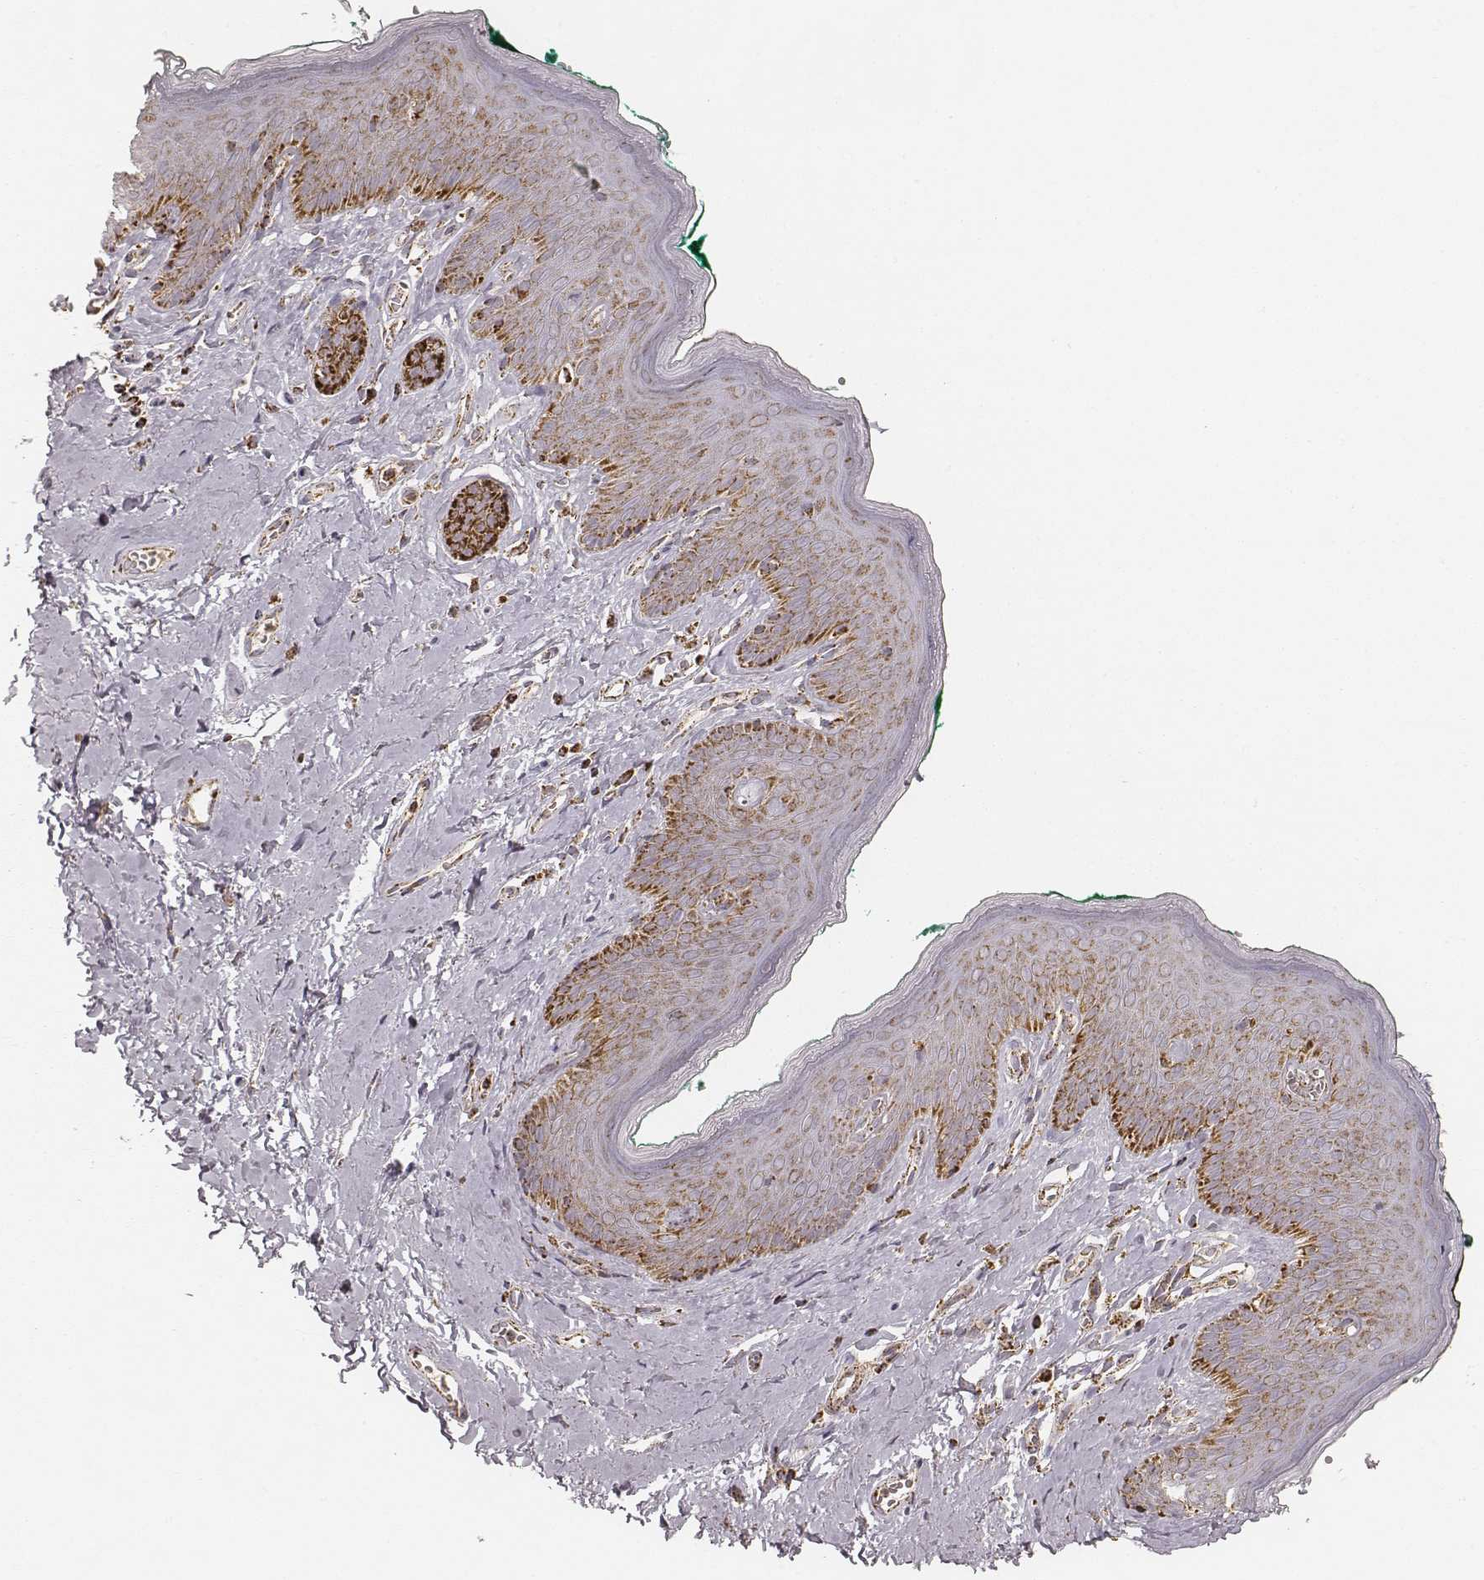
{"staining": {"intensity": "strong", "quantity": "25%-75%", "location": "cytoplasmic/membranous"}, "tissue": "skin", "cell_type": "Epidermal cells", "image_type": "normal", "snomed": [{"axis": "morphology", "description": "Normal tissue, NOS"}, {"axis": "topography", "description": "Vulva"}], "caption": "Epidermal cells show high levels of strong cytoplasmic/membranous expression in approximately 25%-75% of cells in unremarkable skin.", "gene": "CS", "patient": {"sex": "female", "age": 66}}